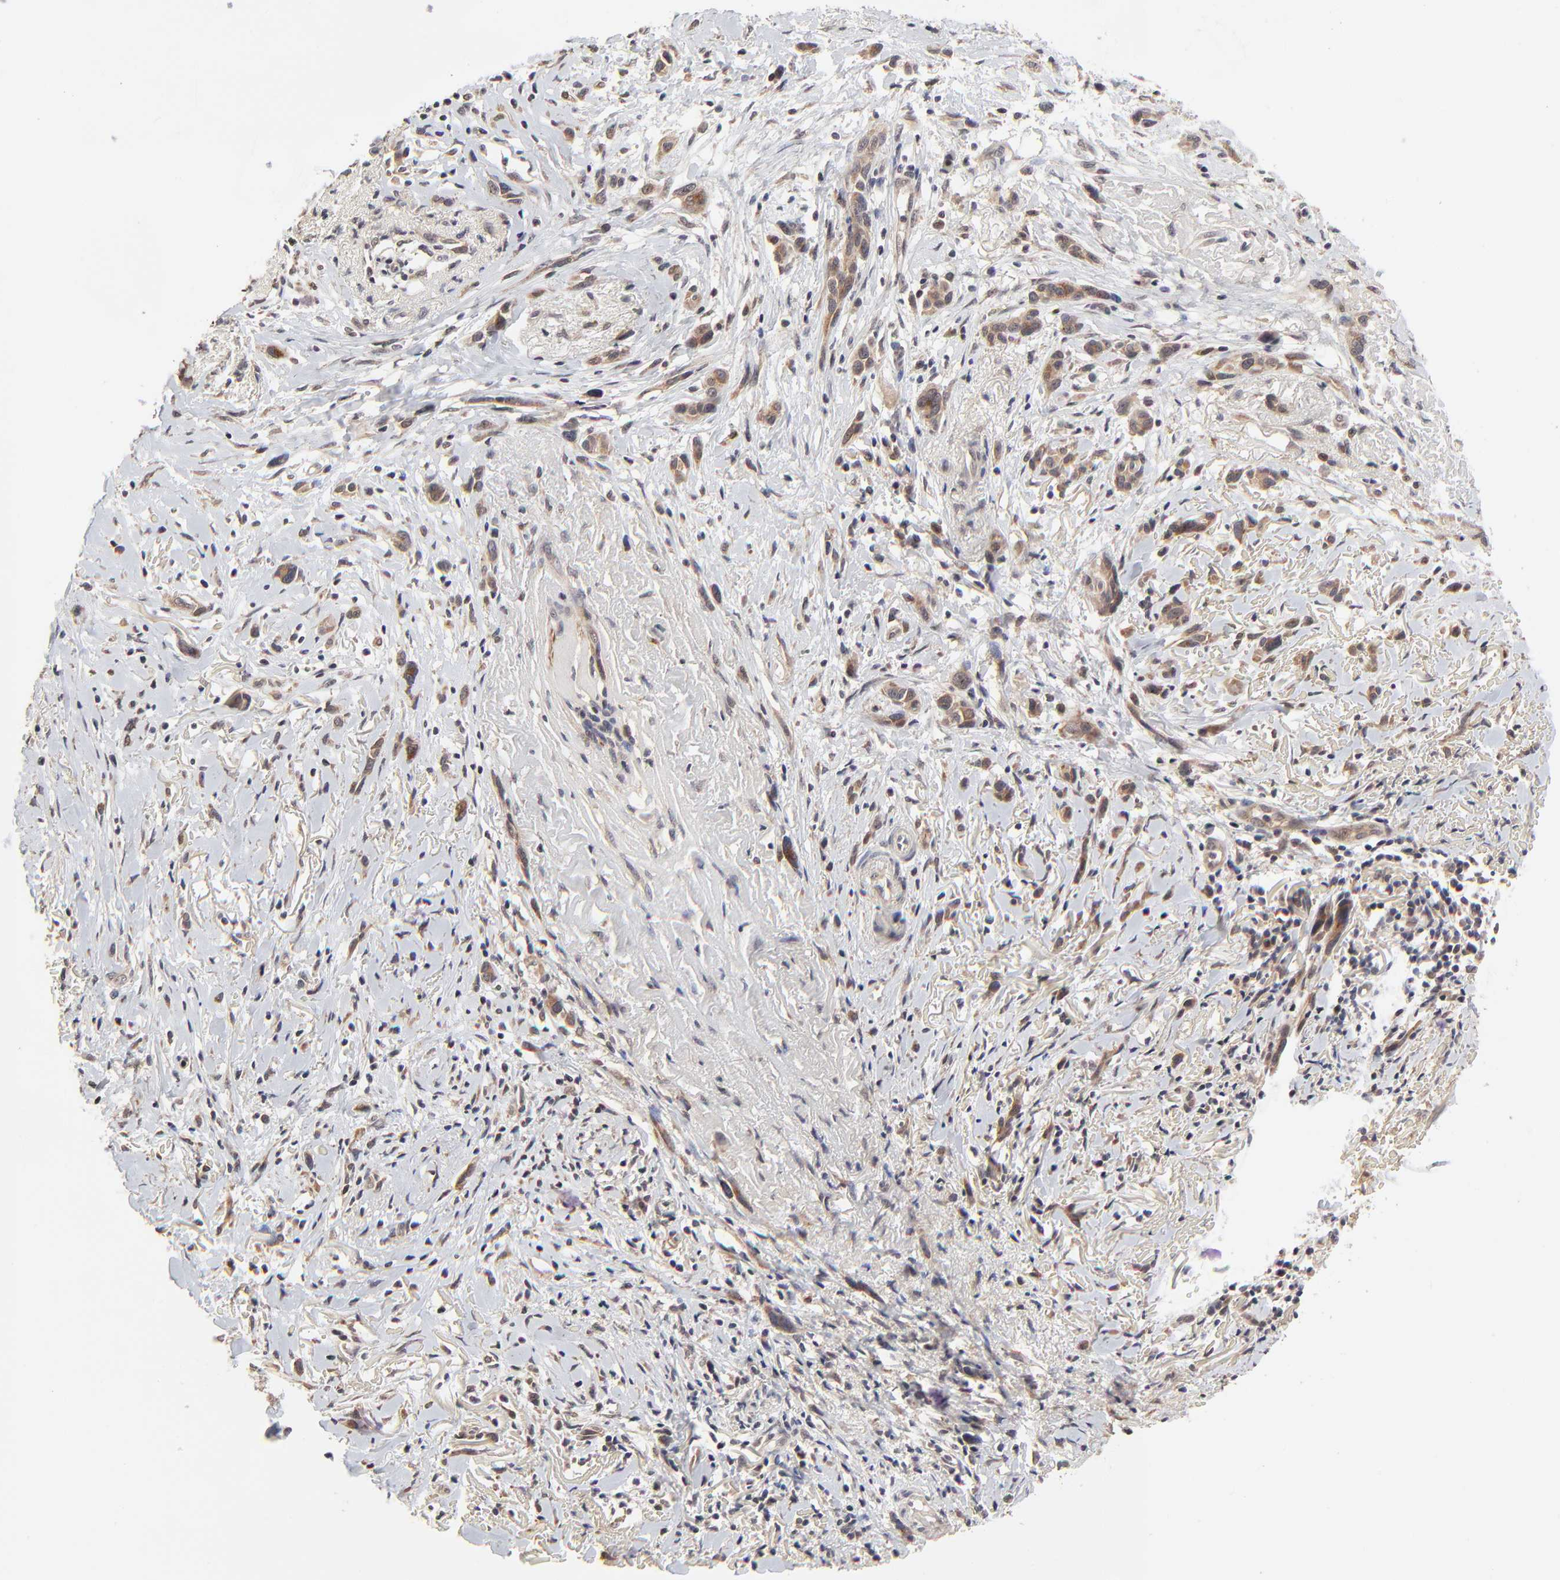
{"staining": {"intensity": "moderate", "quantity": ">75%", "location": "cytoplasmic/membranous"}, "tissue": "melanoma", "cell_type": "Tumor cells", "image_type": "cancer", "snomed": [{"axis": "morphology", "description": "Malignant melanoma, NOS"}, {"axis": "topography", "description": "Skin"}], "caption": "Melanoma stained with a protein marker exhibits moderate staining in tumor cells.", "gene": "FRMD8", "patient": {"sex": "male", "age": 91}}